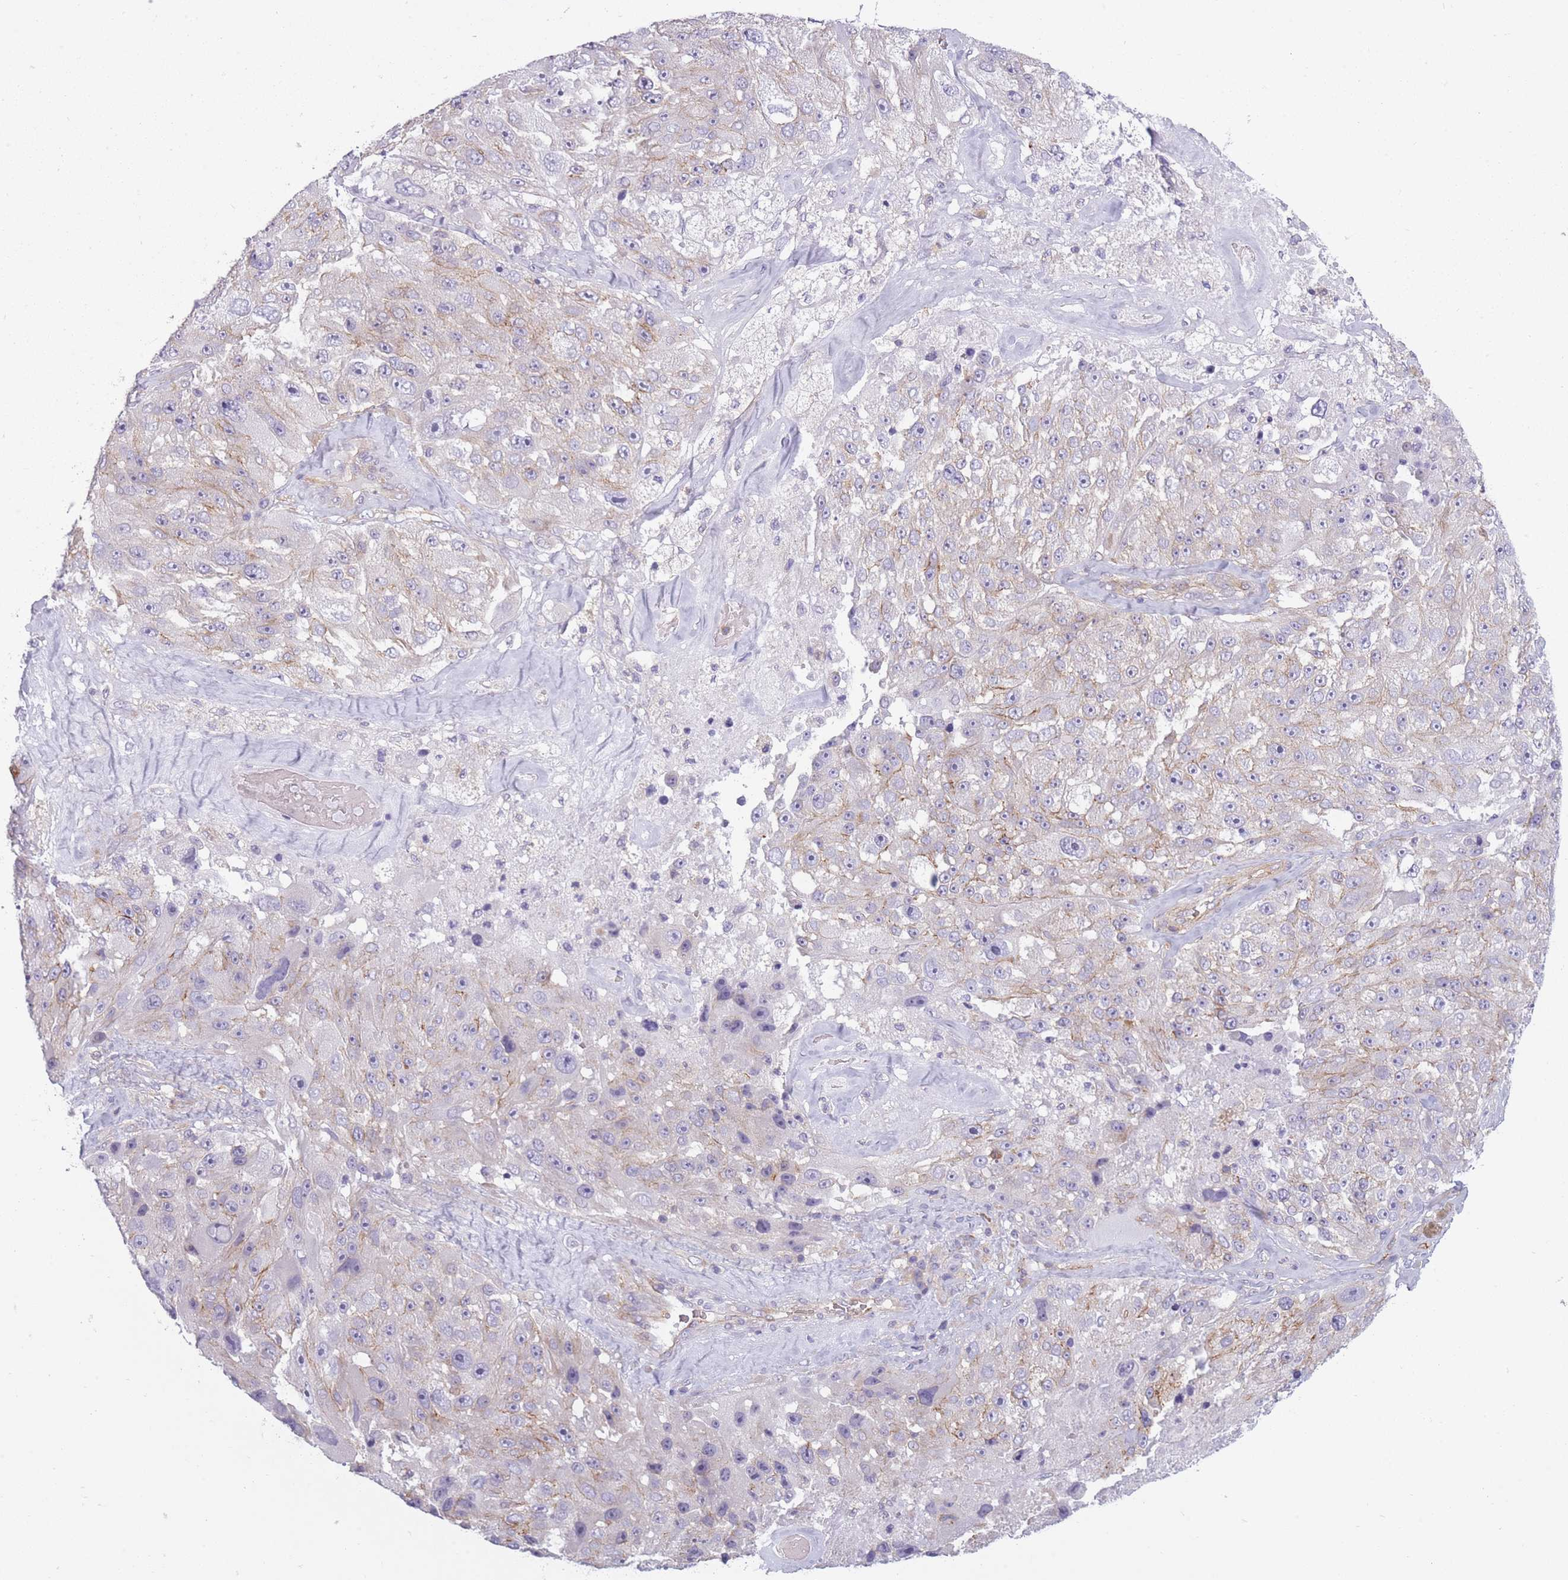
{"staining": {"intensity": "weak", "quantity": "<25%", "location": "cytoplasmic/membranous"}, "tissue": "melanoma", "cell_type": "Tumor cells", "image_type": "cancer", "snomed": [{"axis": "morphology", "description": "Malignant melanoma, Metastatic site"}, {"axis": "topography", "description": "Lymph node"}], "caption": "IHC micrograph of neoplastic tissue: human melanoma stained with DAB (3,3'-diaminobenzidine) exhibits no significant protein expression in tumor cells.", "gene": "ADD1", "patient": {"sex": "male", "age": 62}}